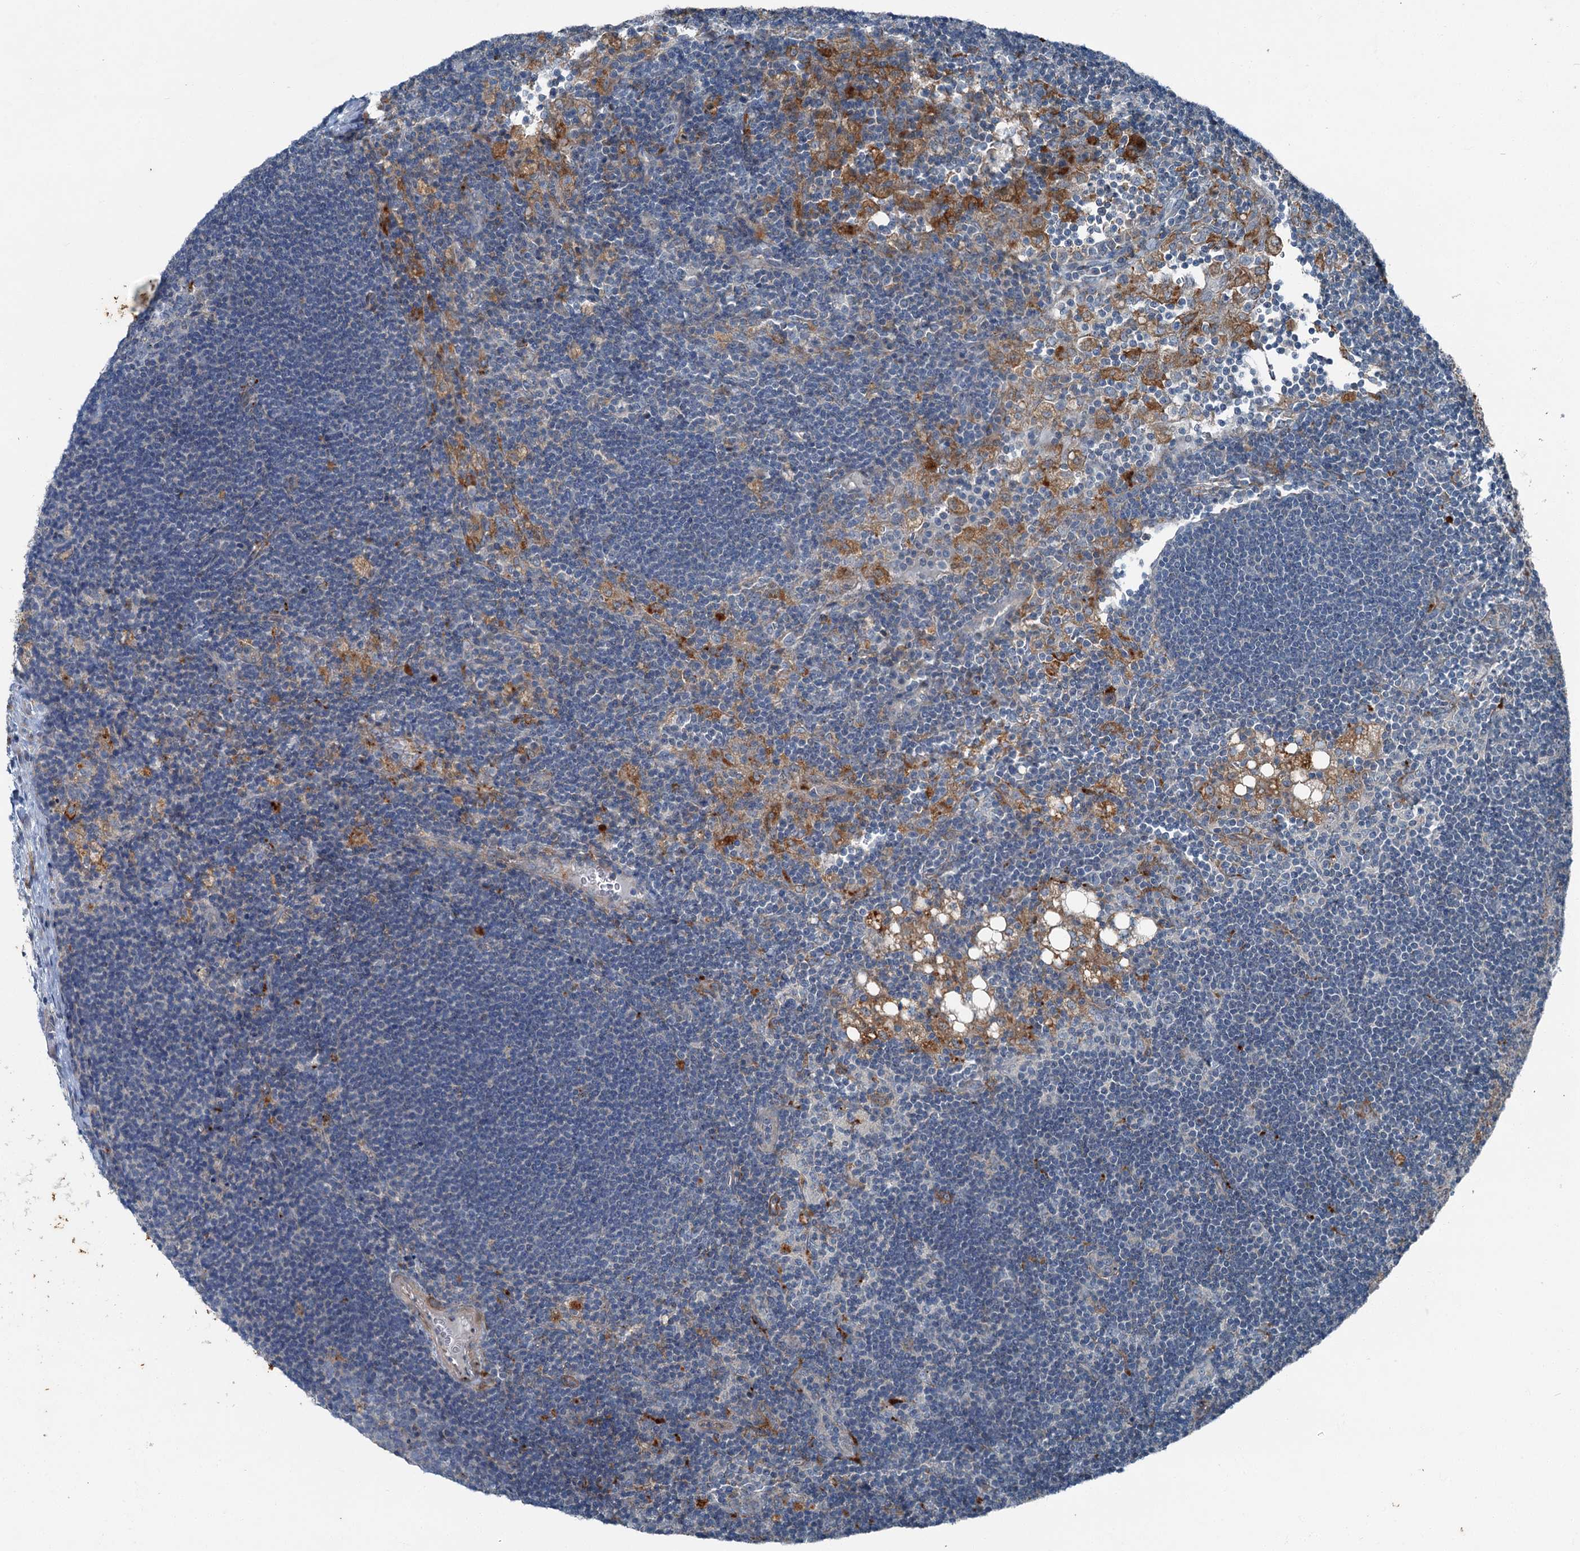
{"staining": {"intensity": "negative", "quantity": "none", "location": "none"}, "tissue": "lymph node", "cell_type": "Germinal center cells", "image_type": "normal", "snomed": [{"axis": "morphology", "description": "Normal tissue, NOS"}, {"axis": "topography", "description": "Lymph node"}], "caption": "A micrograph of lymph node stained for a protein reveals no brown staining in germinal center cells. The staining is performed using DAB (3,3'-diaminobenzidine) brown chromogen with nuclei counter-stained in using hematoxylin.", "gene": "AXL", "patient": {"sex": "male", "age": 24}}